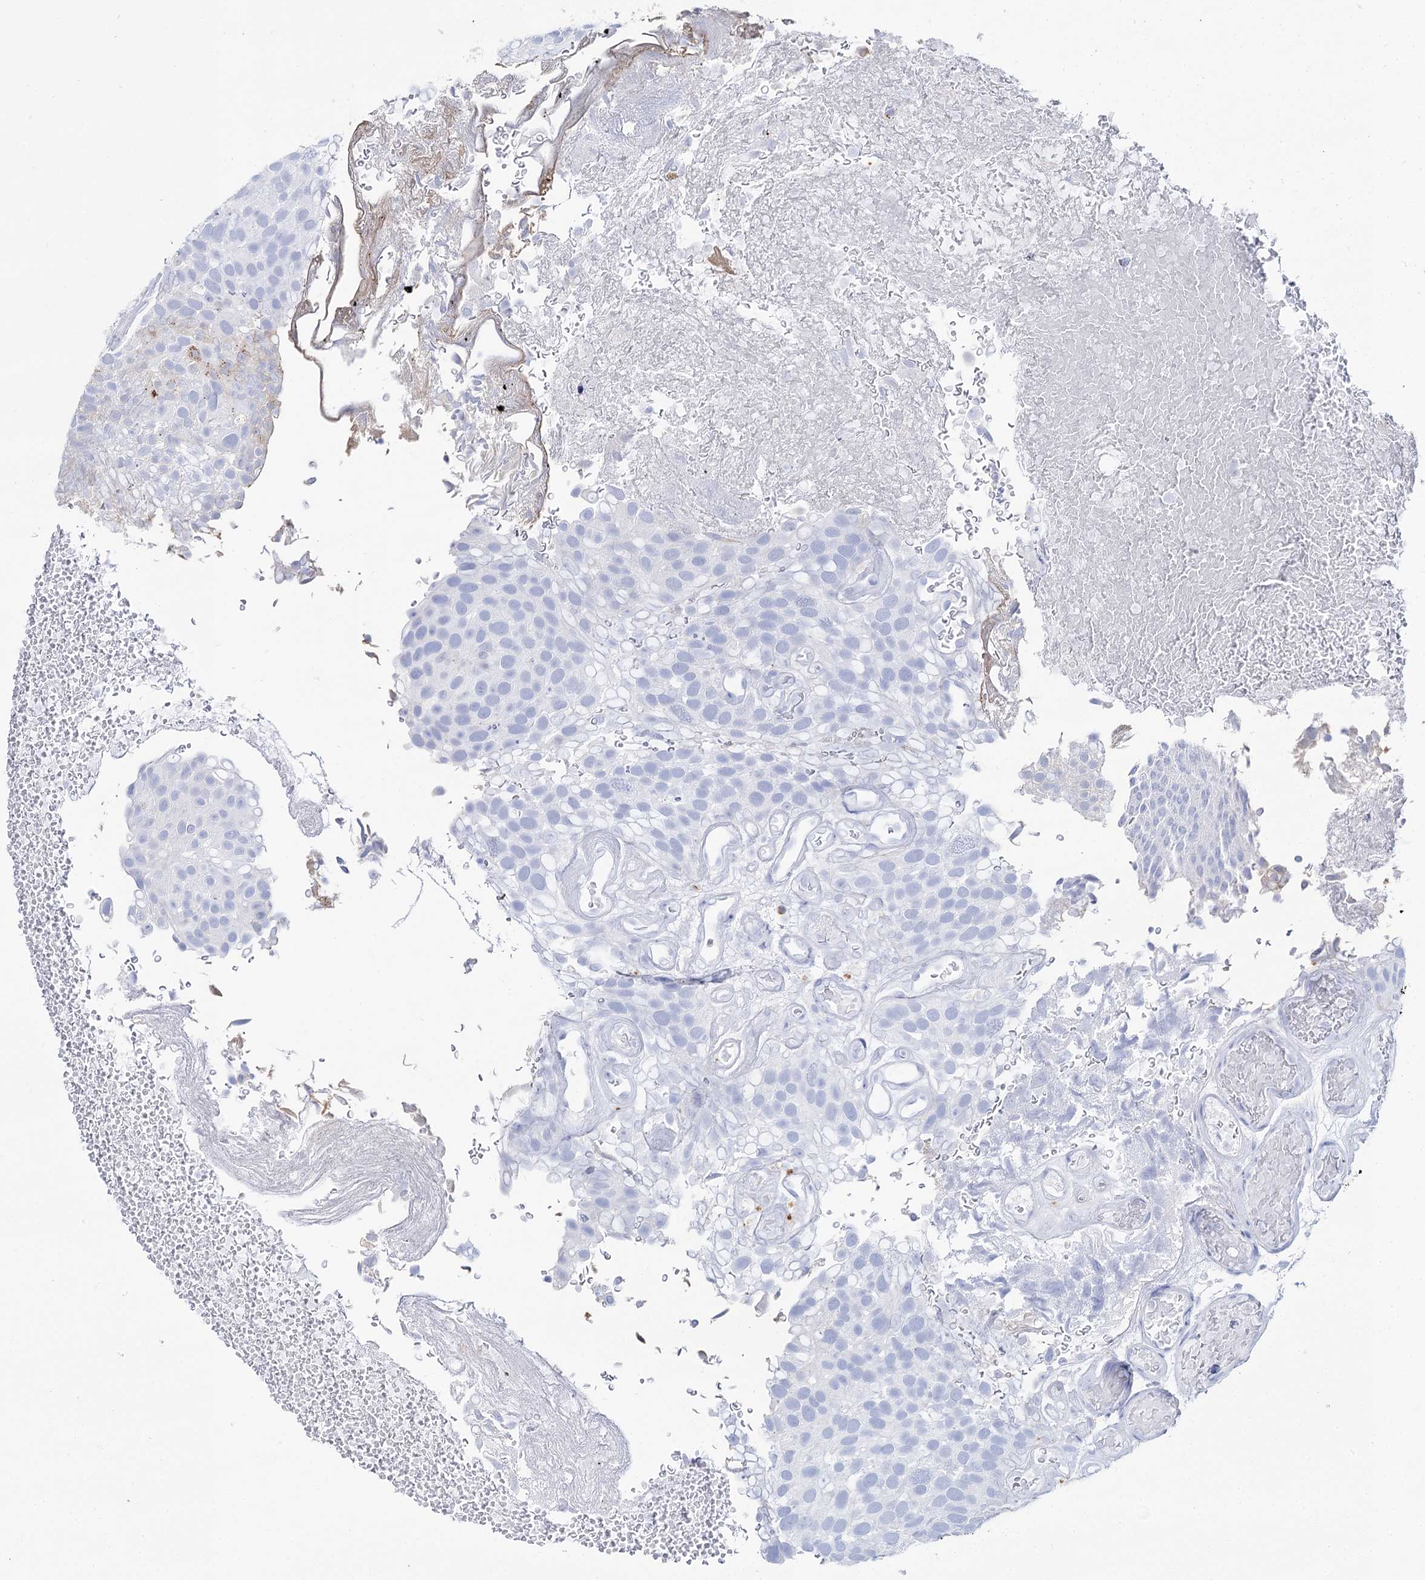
{"staining": {"intensity": "negative", "quantity": "none", "location": "none"}, "tissue": "urothelial cancer", "cell_type": "Tumor cells", "image_type": "cancer", "snomed": [{"axis": "morphology", "description": "Urothelial carcinoma, Low grade"}, {"axis": "topography", "description": "Urinary bladder"}], "caption": "An immunohistochemistry image of urothelial carcinoma (low-grade) is shown. There is no staining in tumor cells of urothelial carcinoma (low-grade).", "gene": "SLC3A1", "patient": {"sex": "male", "age": 78}}